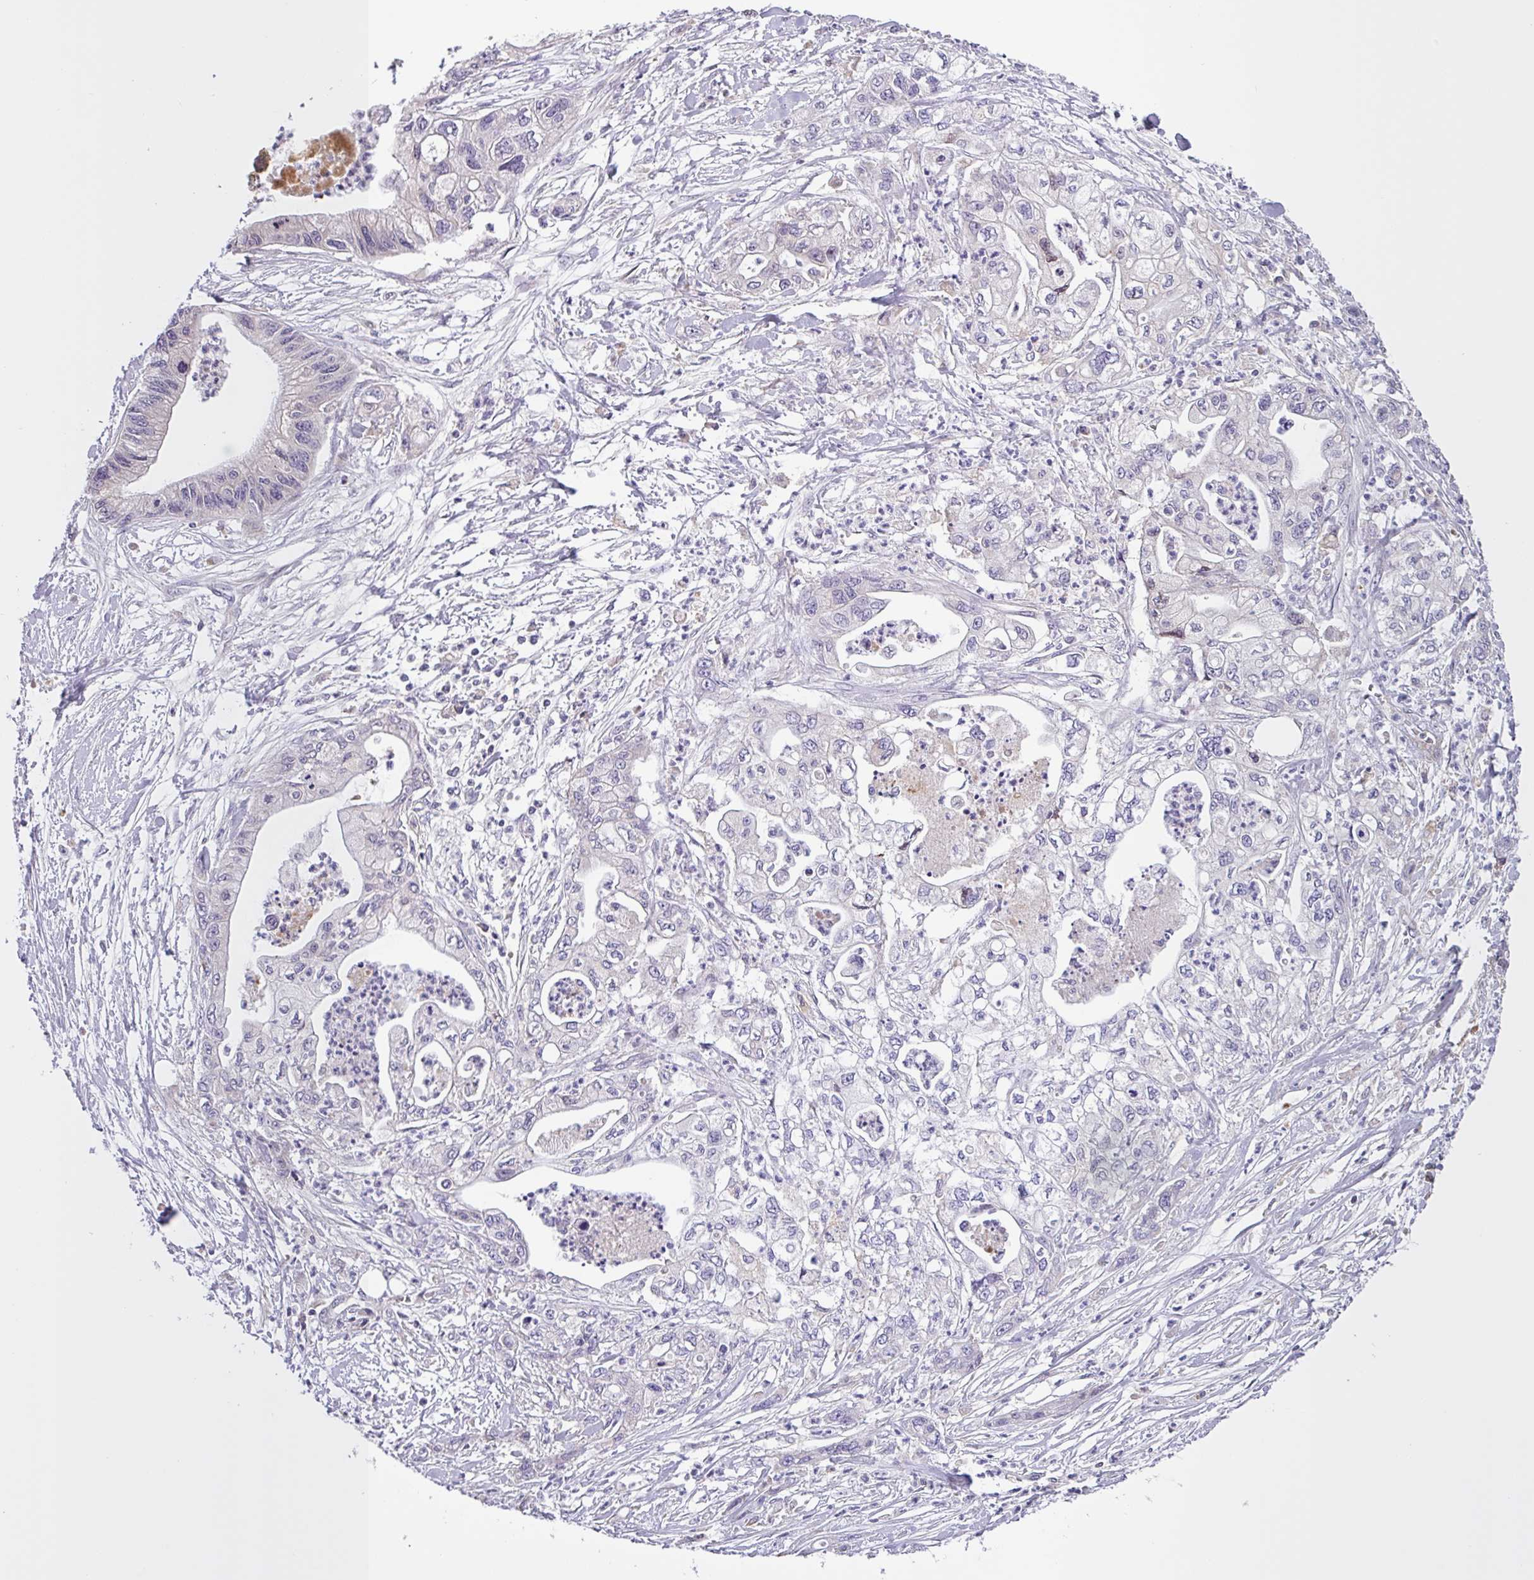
{"staining": {"intensity": "negative", "quantity": "none", "location": "none"}, "tissue": "pancreatic cancer", "cell_type": "Tumor cells", "image_type": "cancer", "snomed": [{"axis": "morphology", "description": "Adenocarcinoma, NOS"}, {"axis": "topography", "description": "Pancreas"}], "caption": "An immunohistochemistry micrograph of adenocarcinoma (pancreatic) is shown. There is no staining in tumor cells of adenocarcinoma (pancreatic).", "gene": "SFTPB", "patient": {"sex": "male", "age": 61}}